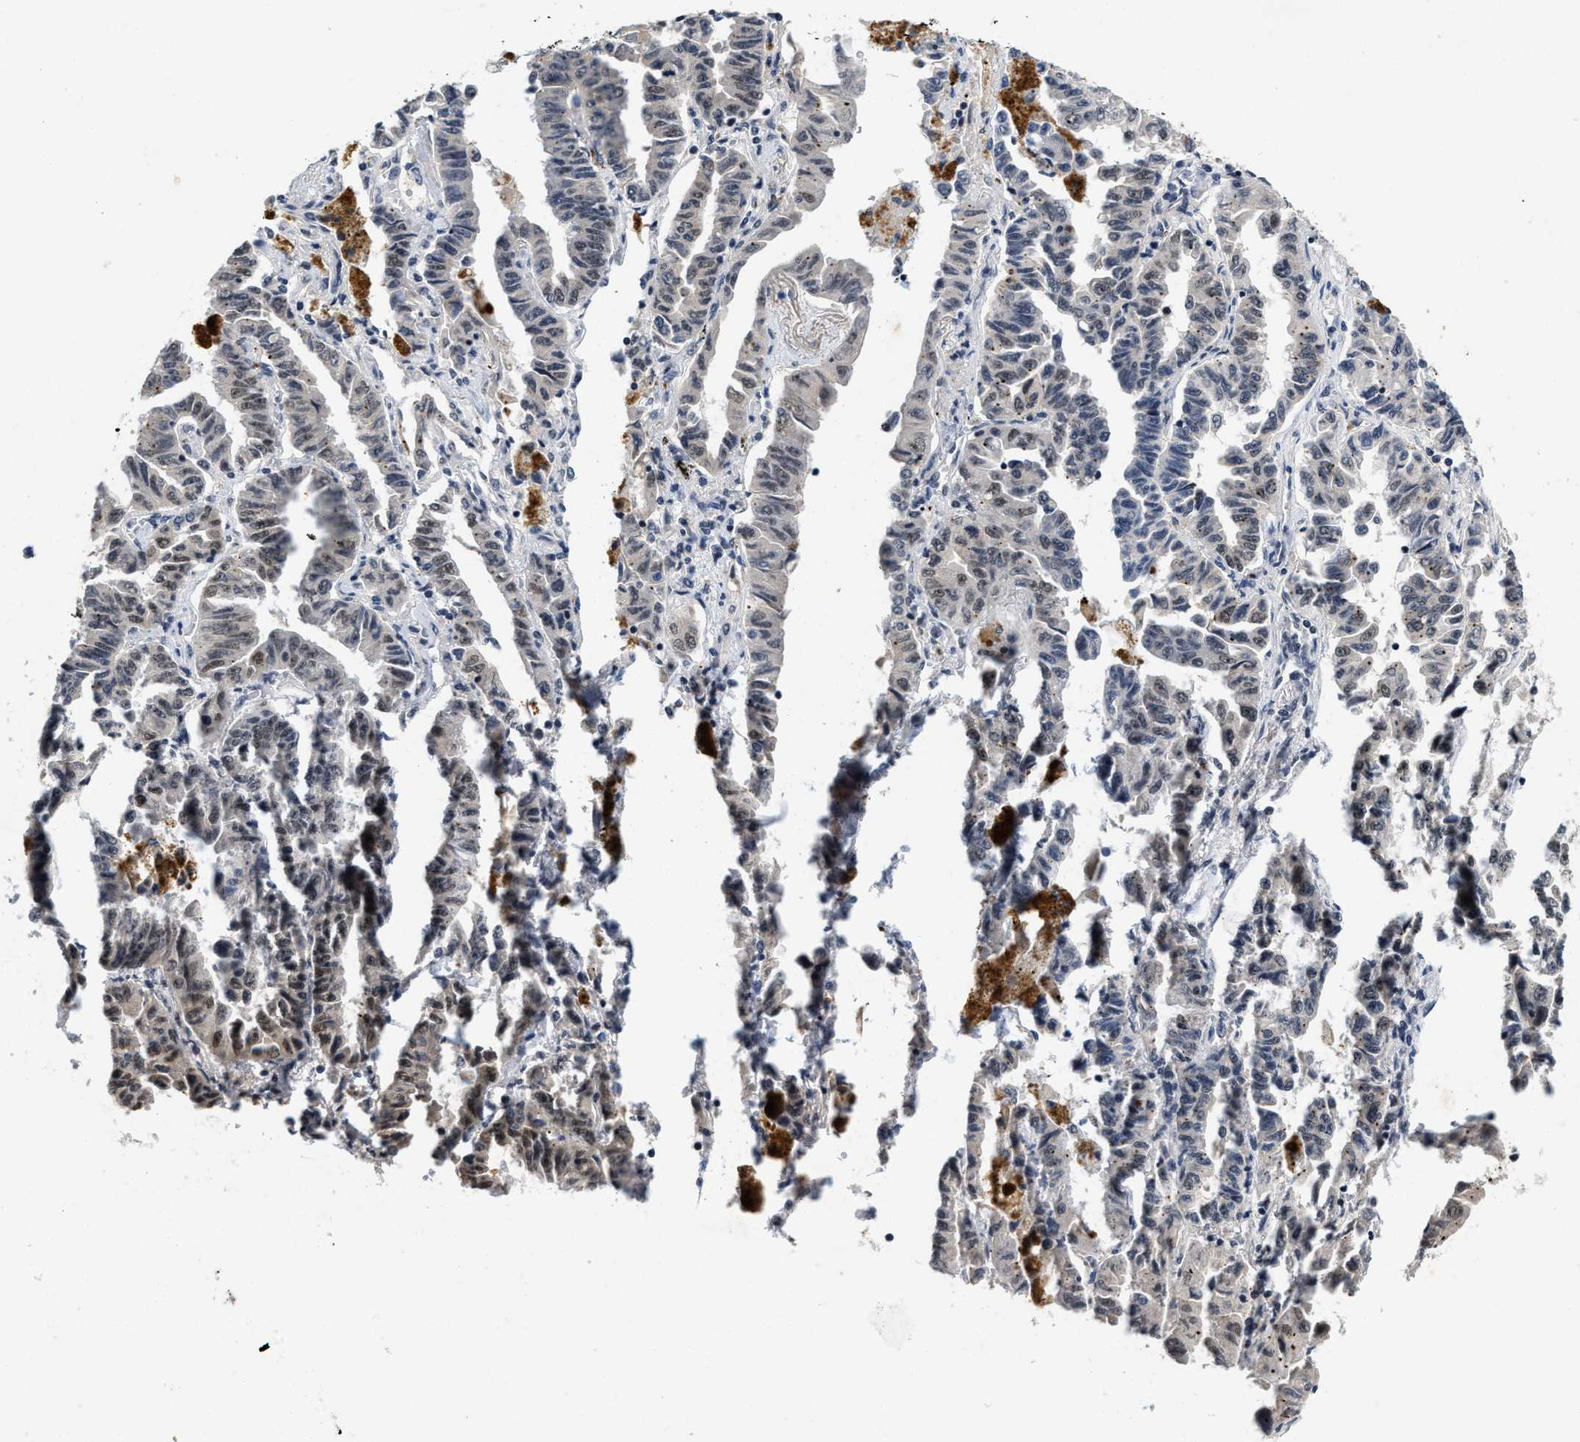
{"staining": {"intensity": "weak", "quantity": "<25%", "location": "nuclear"}, "tissue": "lung cancer", "cell_type": "Tumor cells", "image_type": "cancer", "snomed": [{"axis": "morphology", "description": "Adenocarcinoma, NOS"}, {"axis": "topography", "description": "Lung"}], "caption": "A high-resolution image shows IHC staining of lung cancer (adenocarcinoma), which demonstrates no significant expression in tumor cells. The staining is performed using DAB brown chromogen with nuclei counter-stained in using hematoxylin.", "gene": "INIP", "patient": {"sex": "female", "age": 51}}